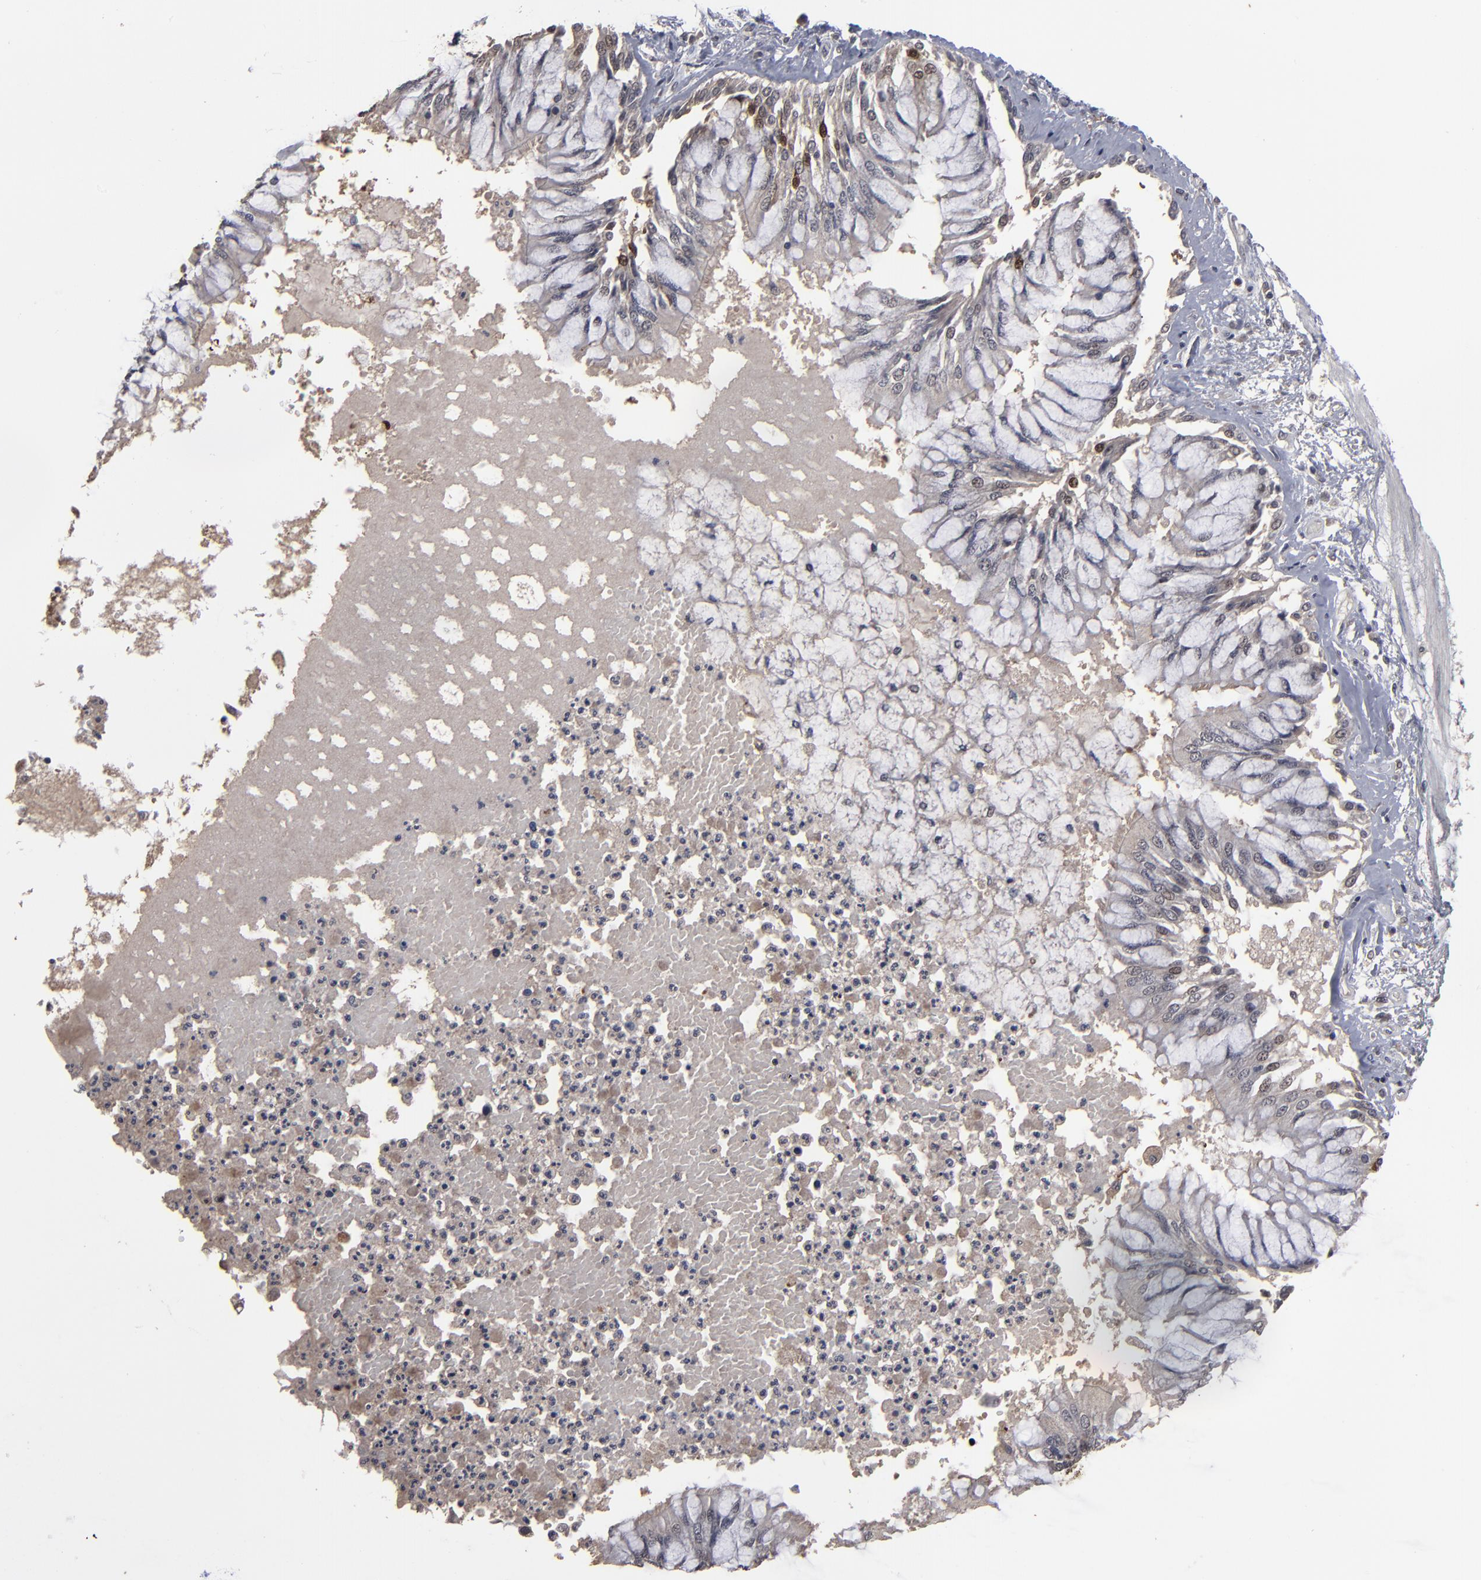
{"staining": {"intensity": "strong", "quantity": "<25%", "location": "cytoplasmic/membranous,nuclear"}, "tissue": "bronchus", "cell_type": "Respiratory epithelial cells", "image_type": "normal", "snomed": [{"axis": "morphology", "description": "Normal tissue, NOS"}, {"axis": "topography", "description": "Cartilage tissue"}, {"axis": "topography", "description": "Bronchus"}, {"axis": "topography", "description": "Lung"}], "caption": "A brown stain highlights strong cytoplasmic/membranous,nuclear staining of a protein in respiratory epithelial cells of normal human bronchus. Using DAB (brown) and hematoxylin (blue) stains, captured at high magnification using brightfield microscopy.", "gene": "SLC22A17", "patient": {"sex": "female", "age": 49}}